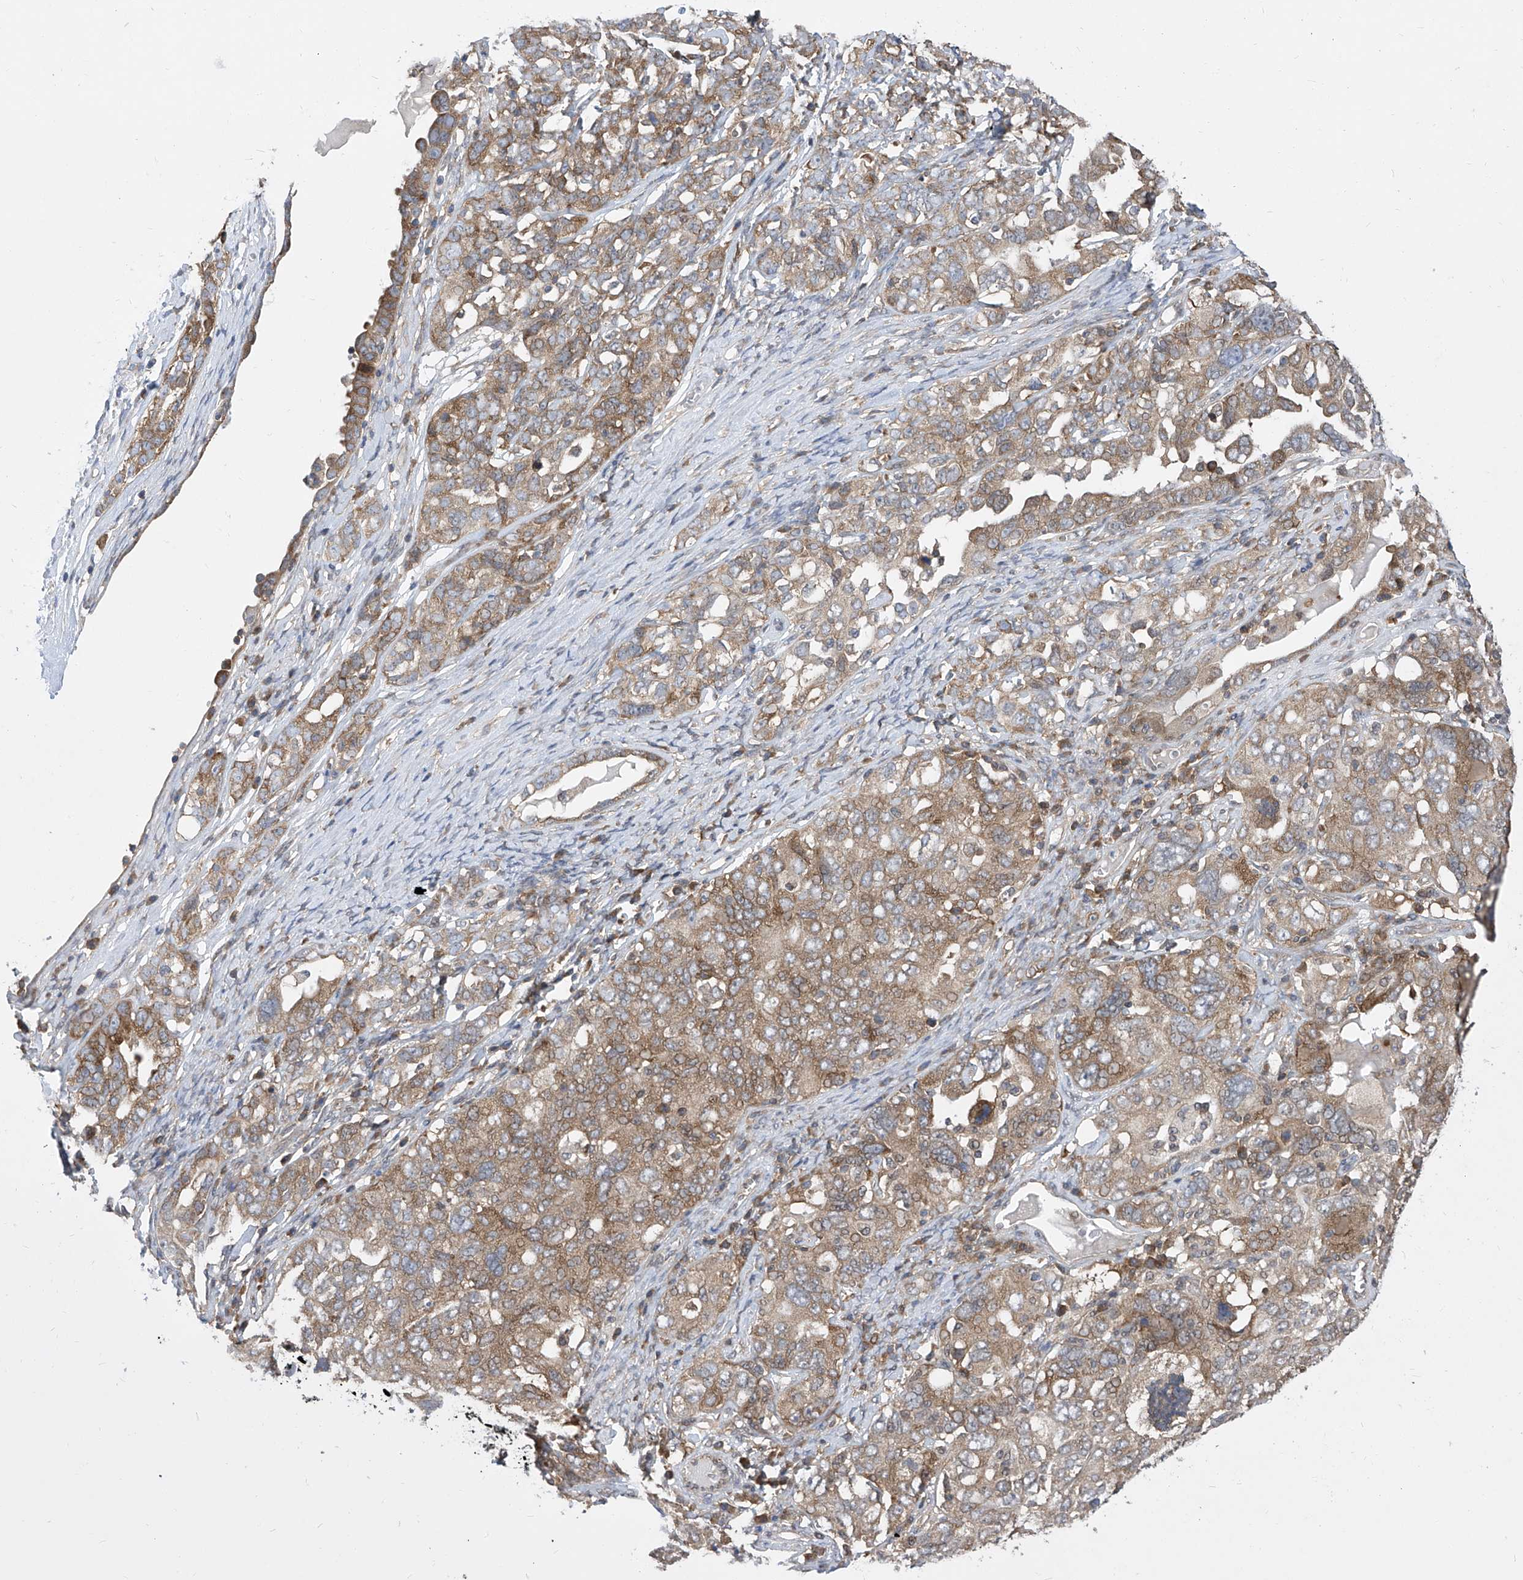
{"staining": {"intensity": "weak", "quantity": "25%-75%", "location": "cytoplasmic/membranous"}, "tissue": "ovarian cancer", "cell_type": "Tumor cells", "image_type": "cancer", "snomed": [{"axis": "morphology", "description": "Carcinoma, endometroid"}, {"axis": "topography", "description": "Ovary"}], "caption": "This image displays immunohistochemistry (IHC) staining of human endometroid carcinoma (ovarian), with low weak cytoplasmic/membranous staining in about 25%-75% of tumor cells.", "gene": "EIF3M", "patient": {"sex": "female", "age": 62}}